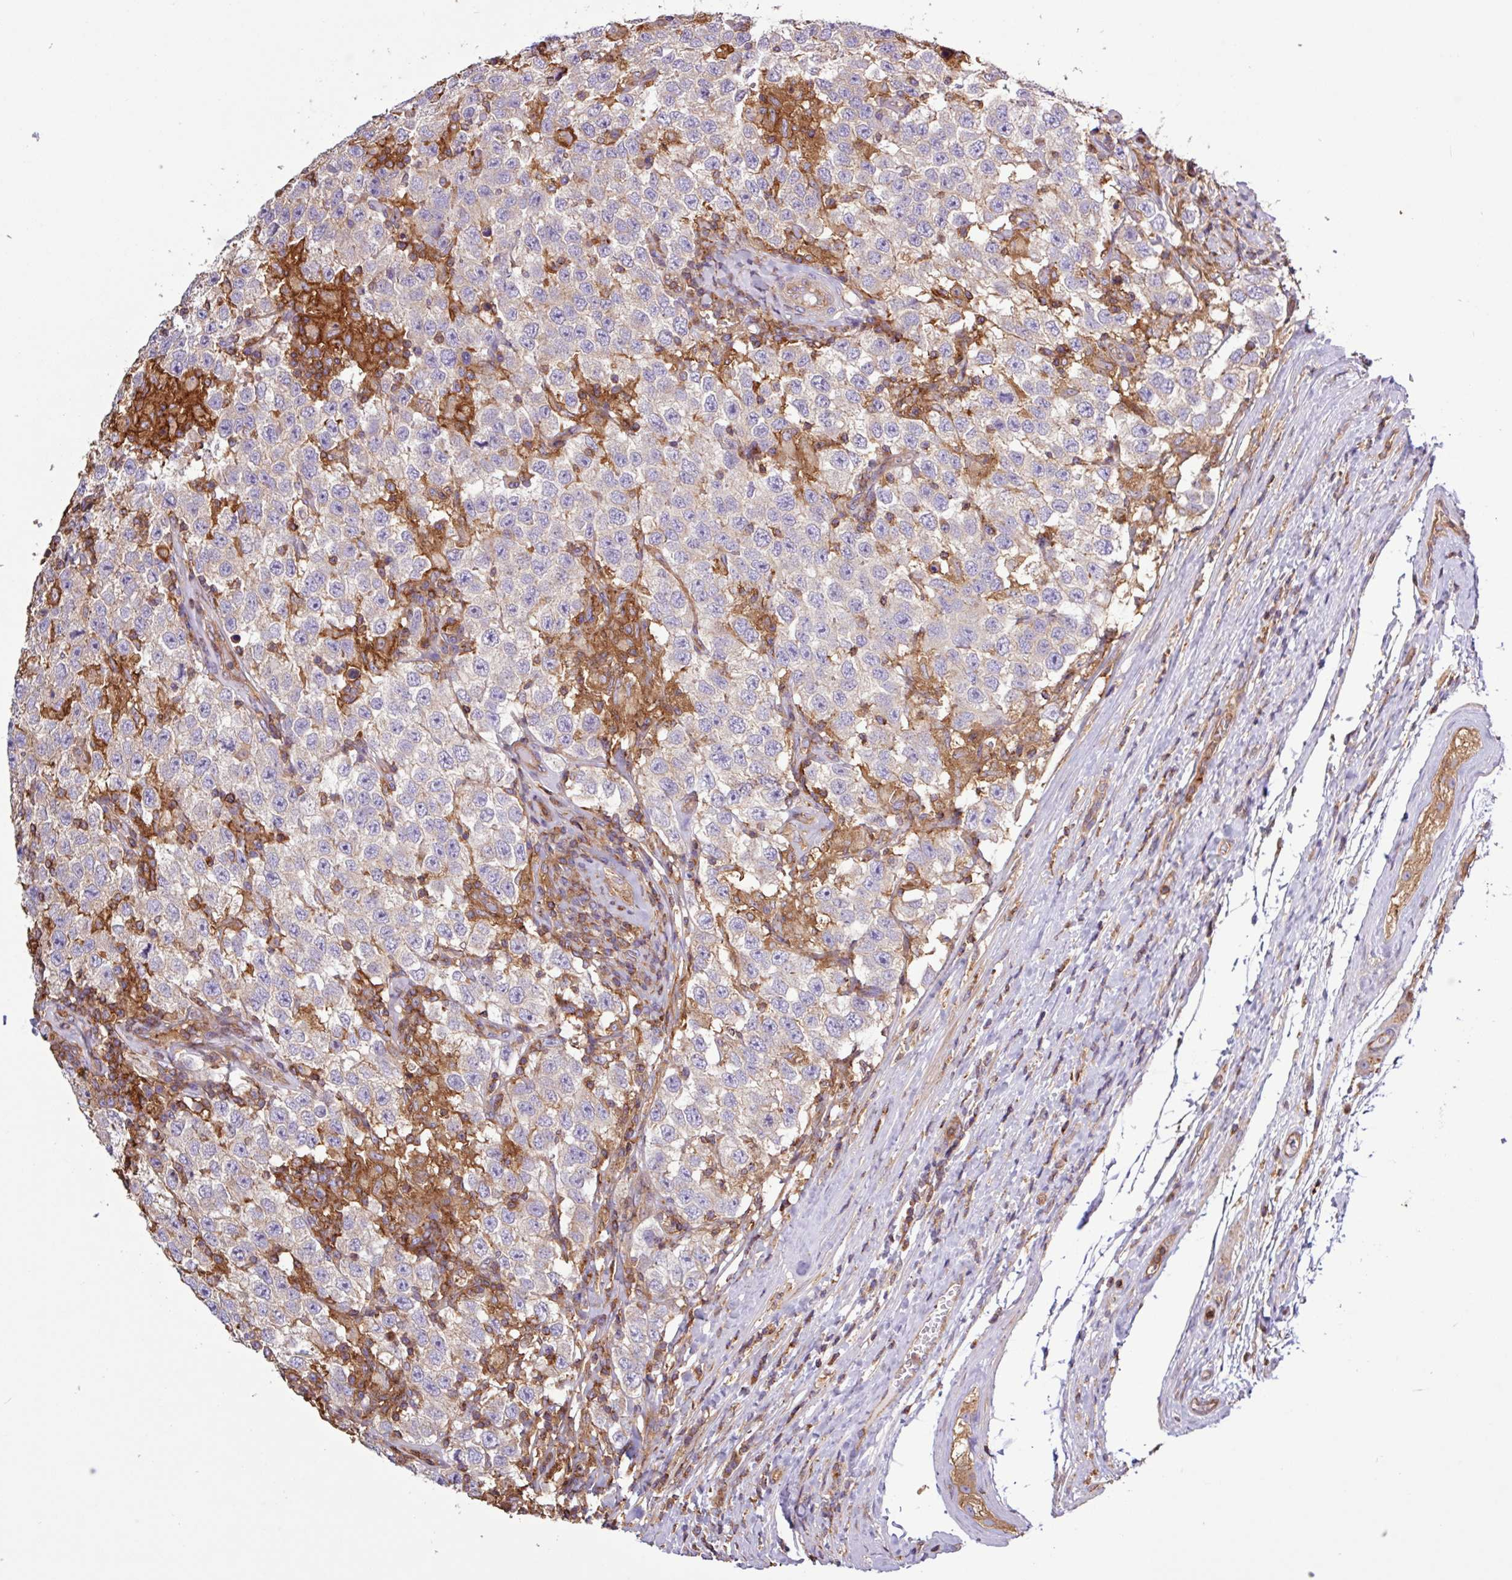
{"staining": {"intensity": "negative", "quantity": "none", "location": "none"}, "tissue": "testis cancer", "cell_type": "Tumor cells", "image_type": "cancer", "snomed": [{"axis": "morphology", "description": "Seminoma, NOS"}, {"axis": "topography", "description": "Testis"}], "caption": "Immunohistochemical staining of testis seminoma reveals no significant positivity in tumor cells.", "gene": "ACTR3", "patient": {"sex": "male", "age": 41}}